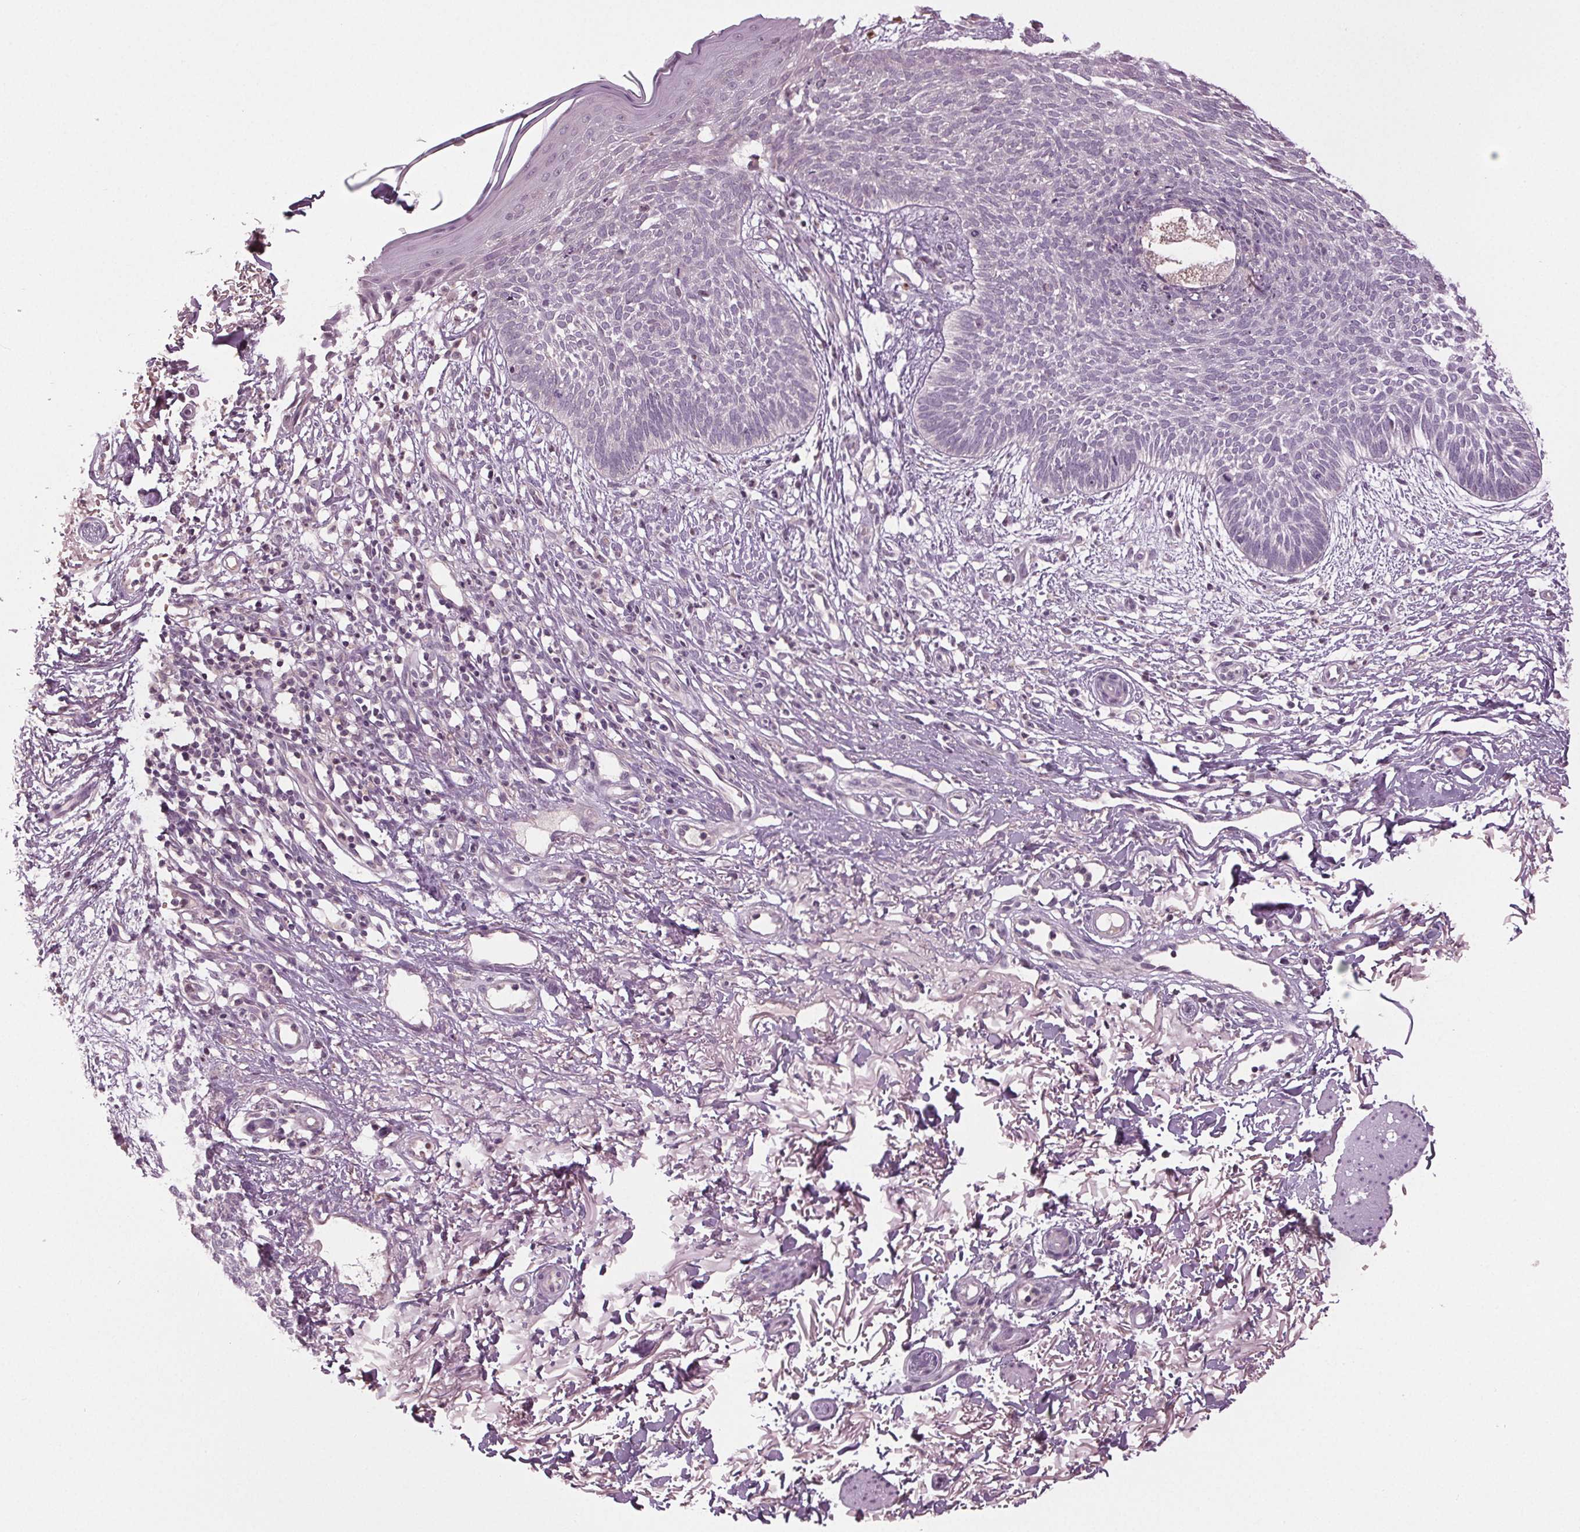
{"staining": {"intensity": "negative", "quantity": "none", "location": "none"}, "tissue": "skin cancer", "cell_type": "Tumor cells", "image_type": "cancer", "snomed": [{"axis": "morphology", "description": "Basal cell carcinoma"}, {"axis": "topography", "description": "Skin"}], "caption": "Immunohistochemical staining of skin cancer demonstrates no significant expression in tumor cells.", "gene": "DNAH12", "patient": {"sex": "female", "age": 84}}